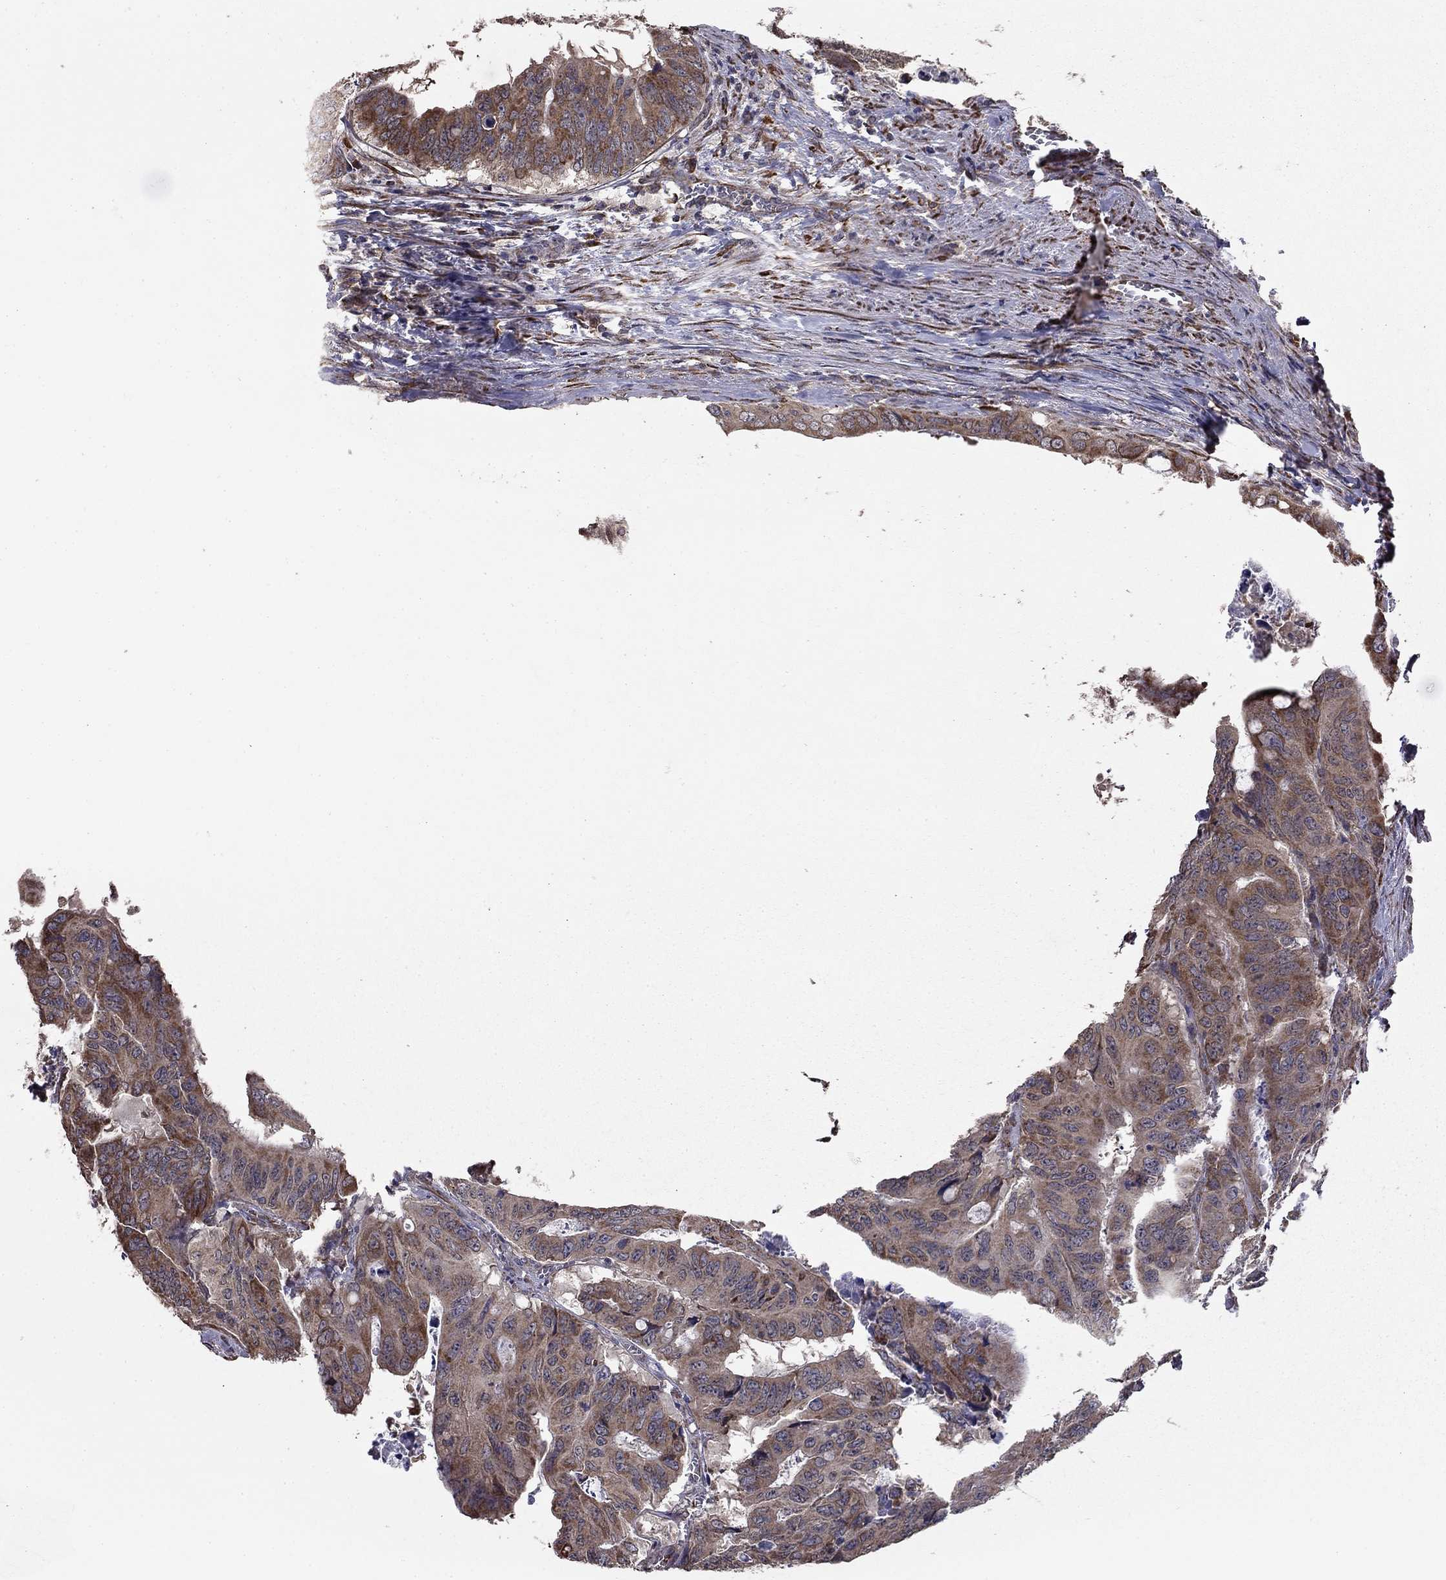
{"staining": {"intensity": "moderate", "quantity": "25%-75%", "location": "cytoplasmic/membranous"}, "tissue": "colorectal cancer", "cell_type": "Tumor cells", "image_type": "cancer", "snomed": [{"axis": "morphology", "description": "Adenocarcinoma, NOS"}, {"axis": "topography", "description": "Colon"}], "caption": "This histopathology image shows immunohistochemistry staining of human colorectal cancer, with medium moderate cytoplasmic/membranous positivity in about 25%-75% of tumor cells.", "gene": "NKIRAS1", "patient": {"sex": "male", "age": 79}}